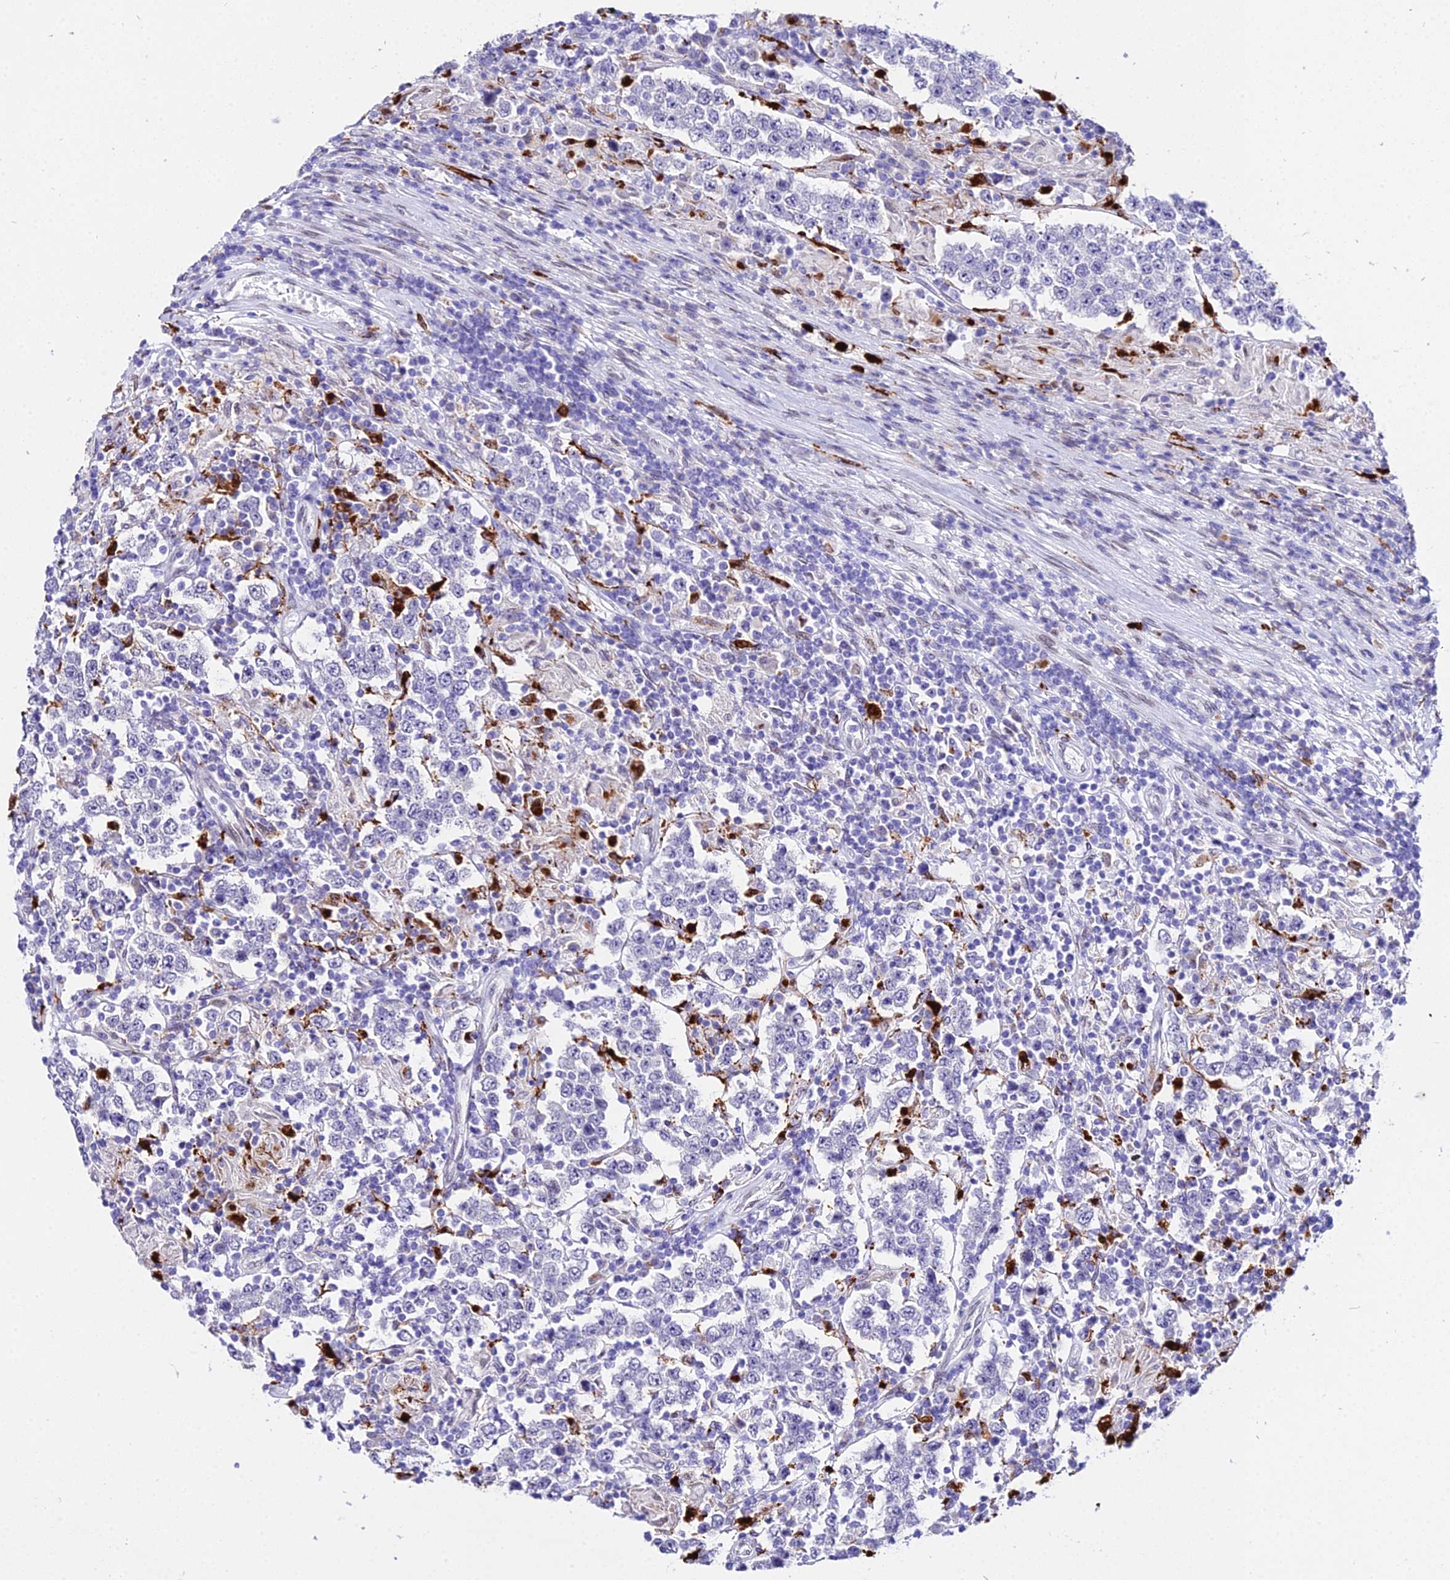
{"staining": {"intensity": "negative", "quantity": "none", "location": "none"}, "tissue": "testis cancer", "cell_type": "Tumor cells", "image_type": "cancer", "snomed": [{"axis": "morphology", "description": "Normal tissue, NOS"}, {"axis": "morphology", "description": "Urothelial carcinoma, High grade"}, {"axis": "morphology", "description": "Seminoma, NOS"}, {"axis": "morphology", "description": "Carcinoma, Embryonal, NOS"}, {"axis": "topography", "description": "Urinary bladder"}, {"axis": "topography", "description": "Testis"}], "caption": "Image shows no protein expression in tumor cells of testis cancer (embryonal carcinoma) tissue.", "gene": "MCM10", "patient": {"sex": "male", "age": 41}}